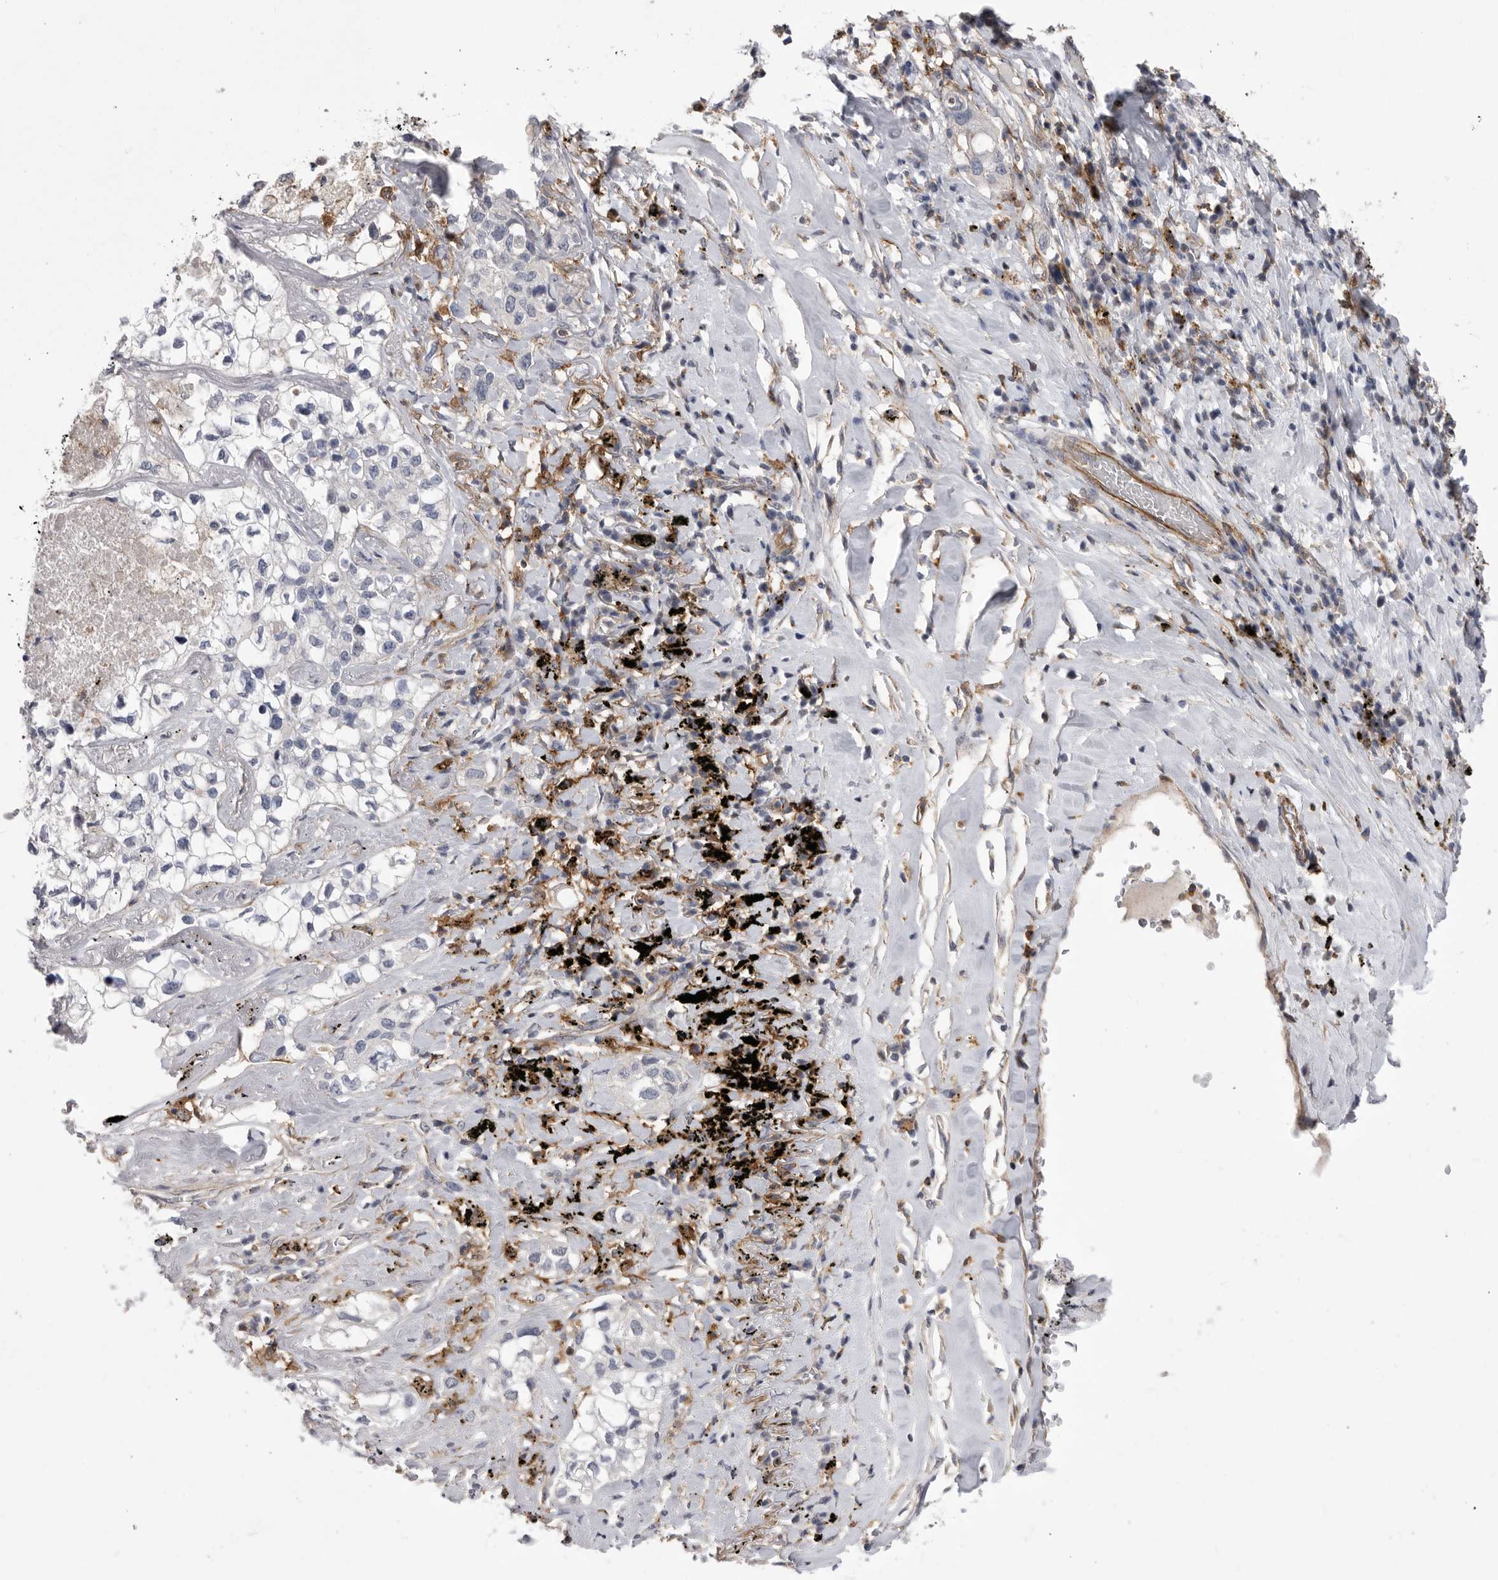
{"staining": {"intensity": "negative", "quantity": "none", "location": "none"}, "tissue": "lung cancer", "cell_type": "Tumor cells", "image_type": "cancer", "snomed": [{"axis": "morphology", "description": "Adenocarcinoma, NOS"}, {"axis": "topography", "description": "Lung"}], "caption": "DAB immunohistochemical staining of human lung adenocarcinoma reveals no significant staining in tumor cells.", "gene": "SIGLEC10", "patient": {"sex": "male", "age": 63}}